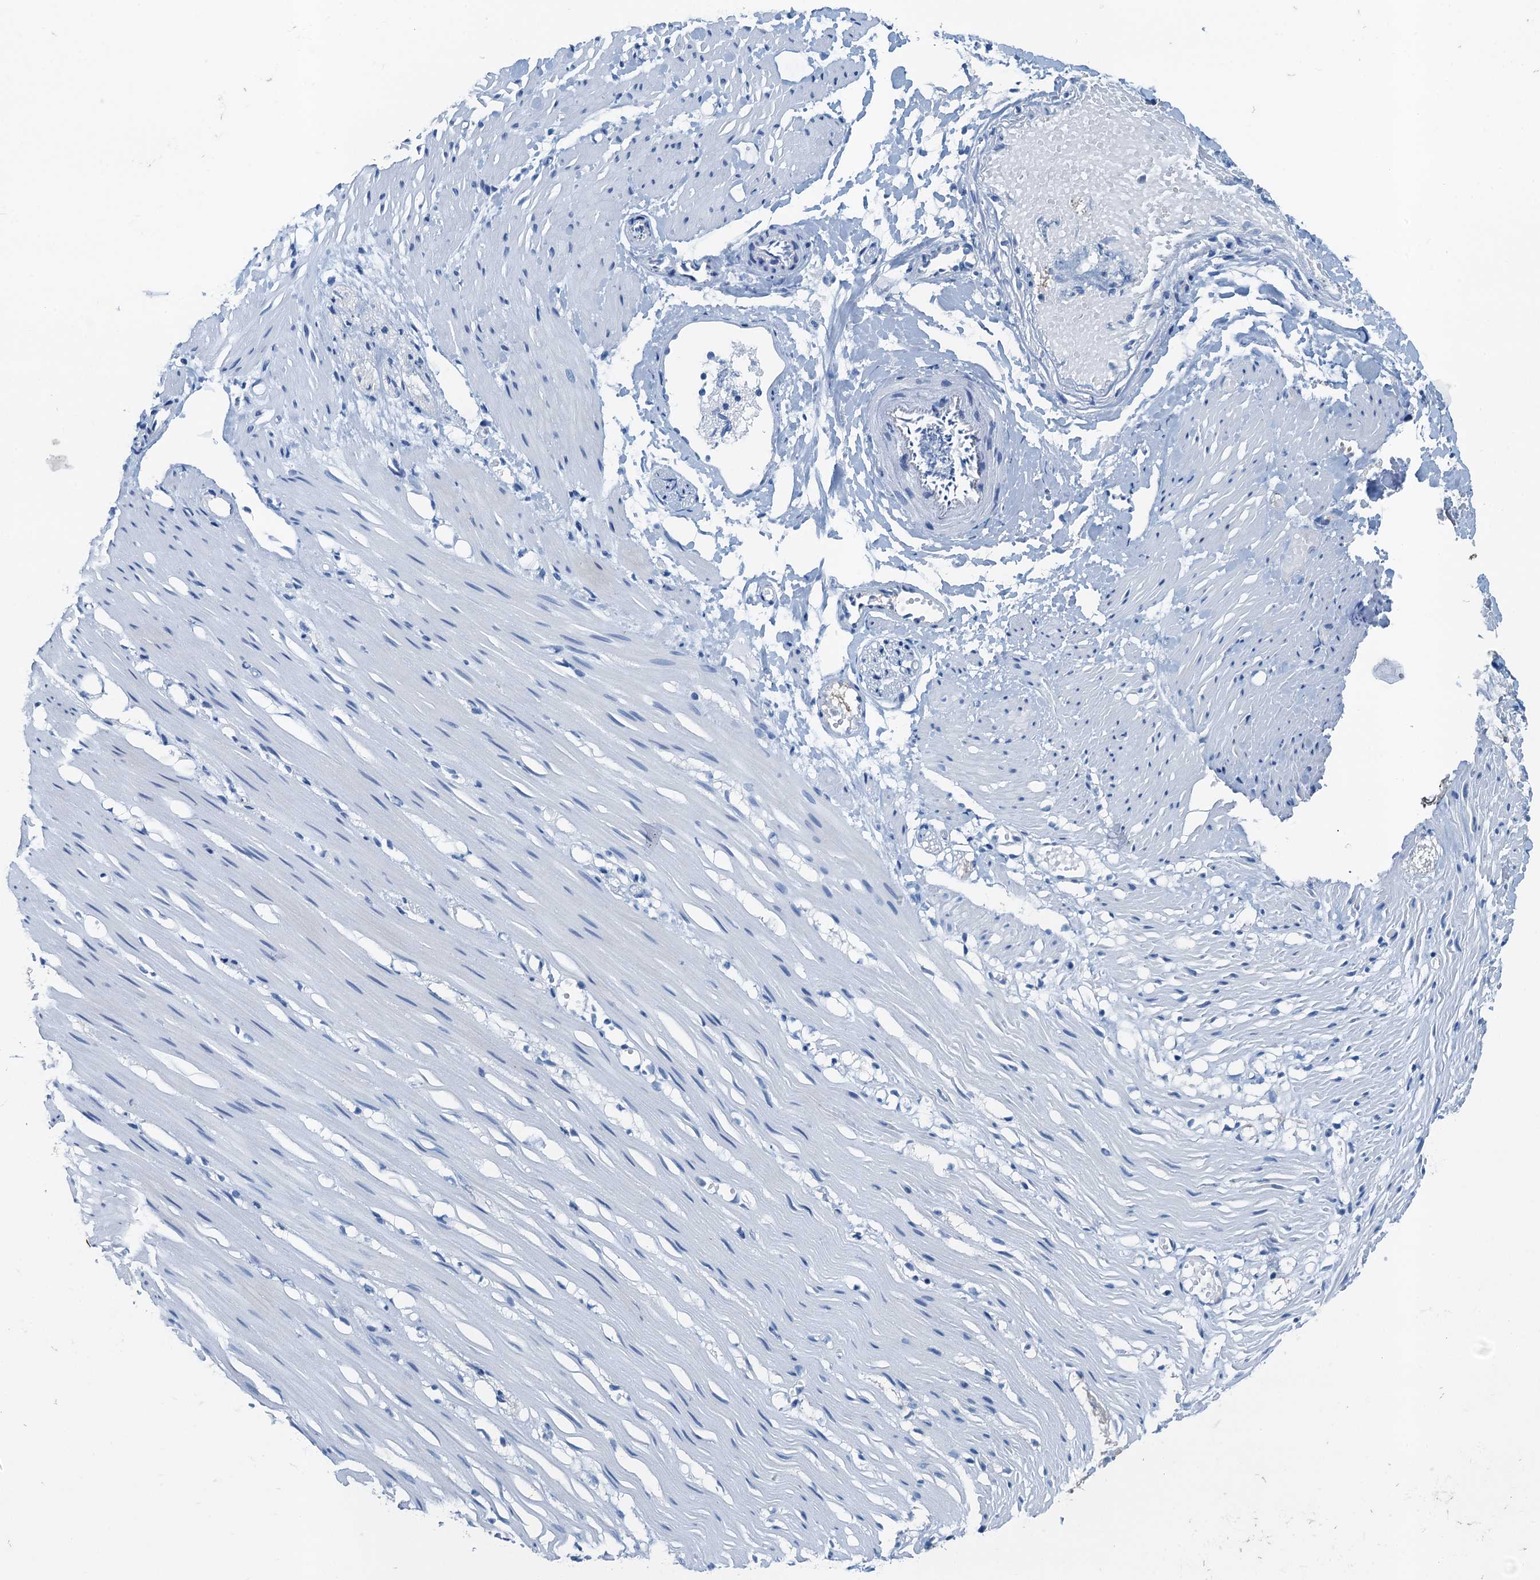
{"staining": {"intensity": "negative", "quantity": "none", "location": "none"}, "tissue": "adipose tissue", "cell_type": "Adipocytes", "image_type": "normal", "snomed": [{"axis": "morphology", "description": "Normal tissue, NOS"}, {"axis": "morphology", "description": "Adenocarcinoma, NOS"}, {"axis": "topography", "description": "Colon"}, {"axis": "topography", "description": "Peripheral nerve tissue"}], "caption": "IHC of normal adipose tissue shows no expression in adipocytes.", "gene": "GFOD2", "patient": {"sex": "male", "age": 14}}